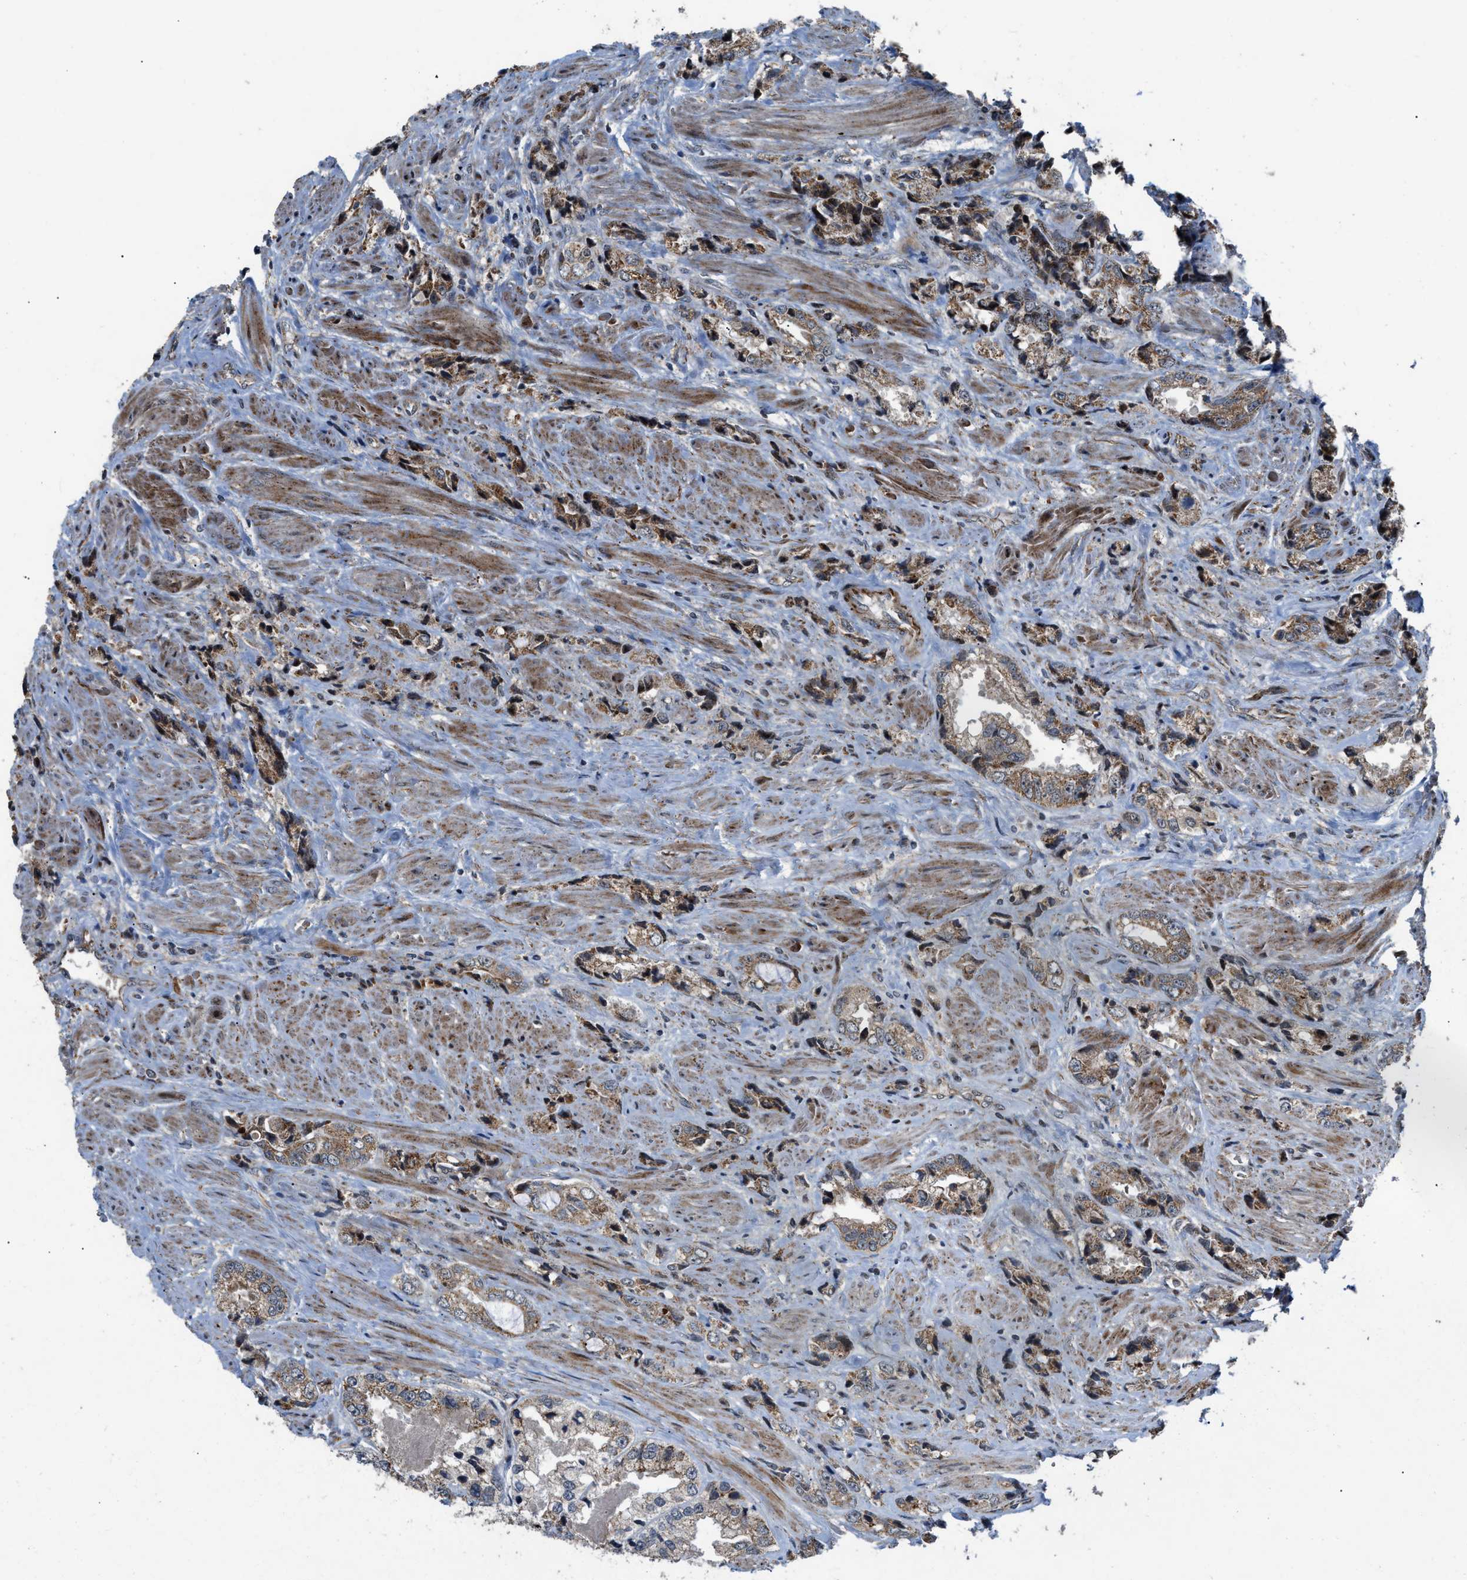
{"staining": {"intensity": "moderate", "quantity": ">75%", "location": "cytoplasmic/membranous"}, "tissue": "prostate cancer", "cell_type": "Tumor cells", "image_type": "cancer", "snomed": [{"axis": "morphology", "description": "Adenocarcinoma, High grade"}, {"axis": "topography", "description": "Prostate"}], "caption": "Prostate high-grade adenocarcinoma stained with immunohistochemistry (IHC) displays moderate cytoplasmic/membranous expression in about >75% of tumor cells.", "gene": "AP3M2", "patient": {"sex": "male", "age": 61}}